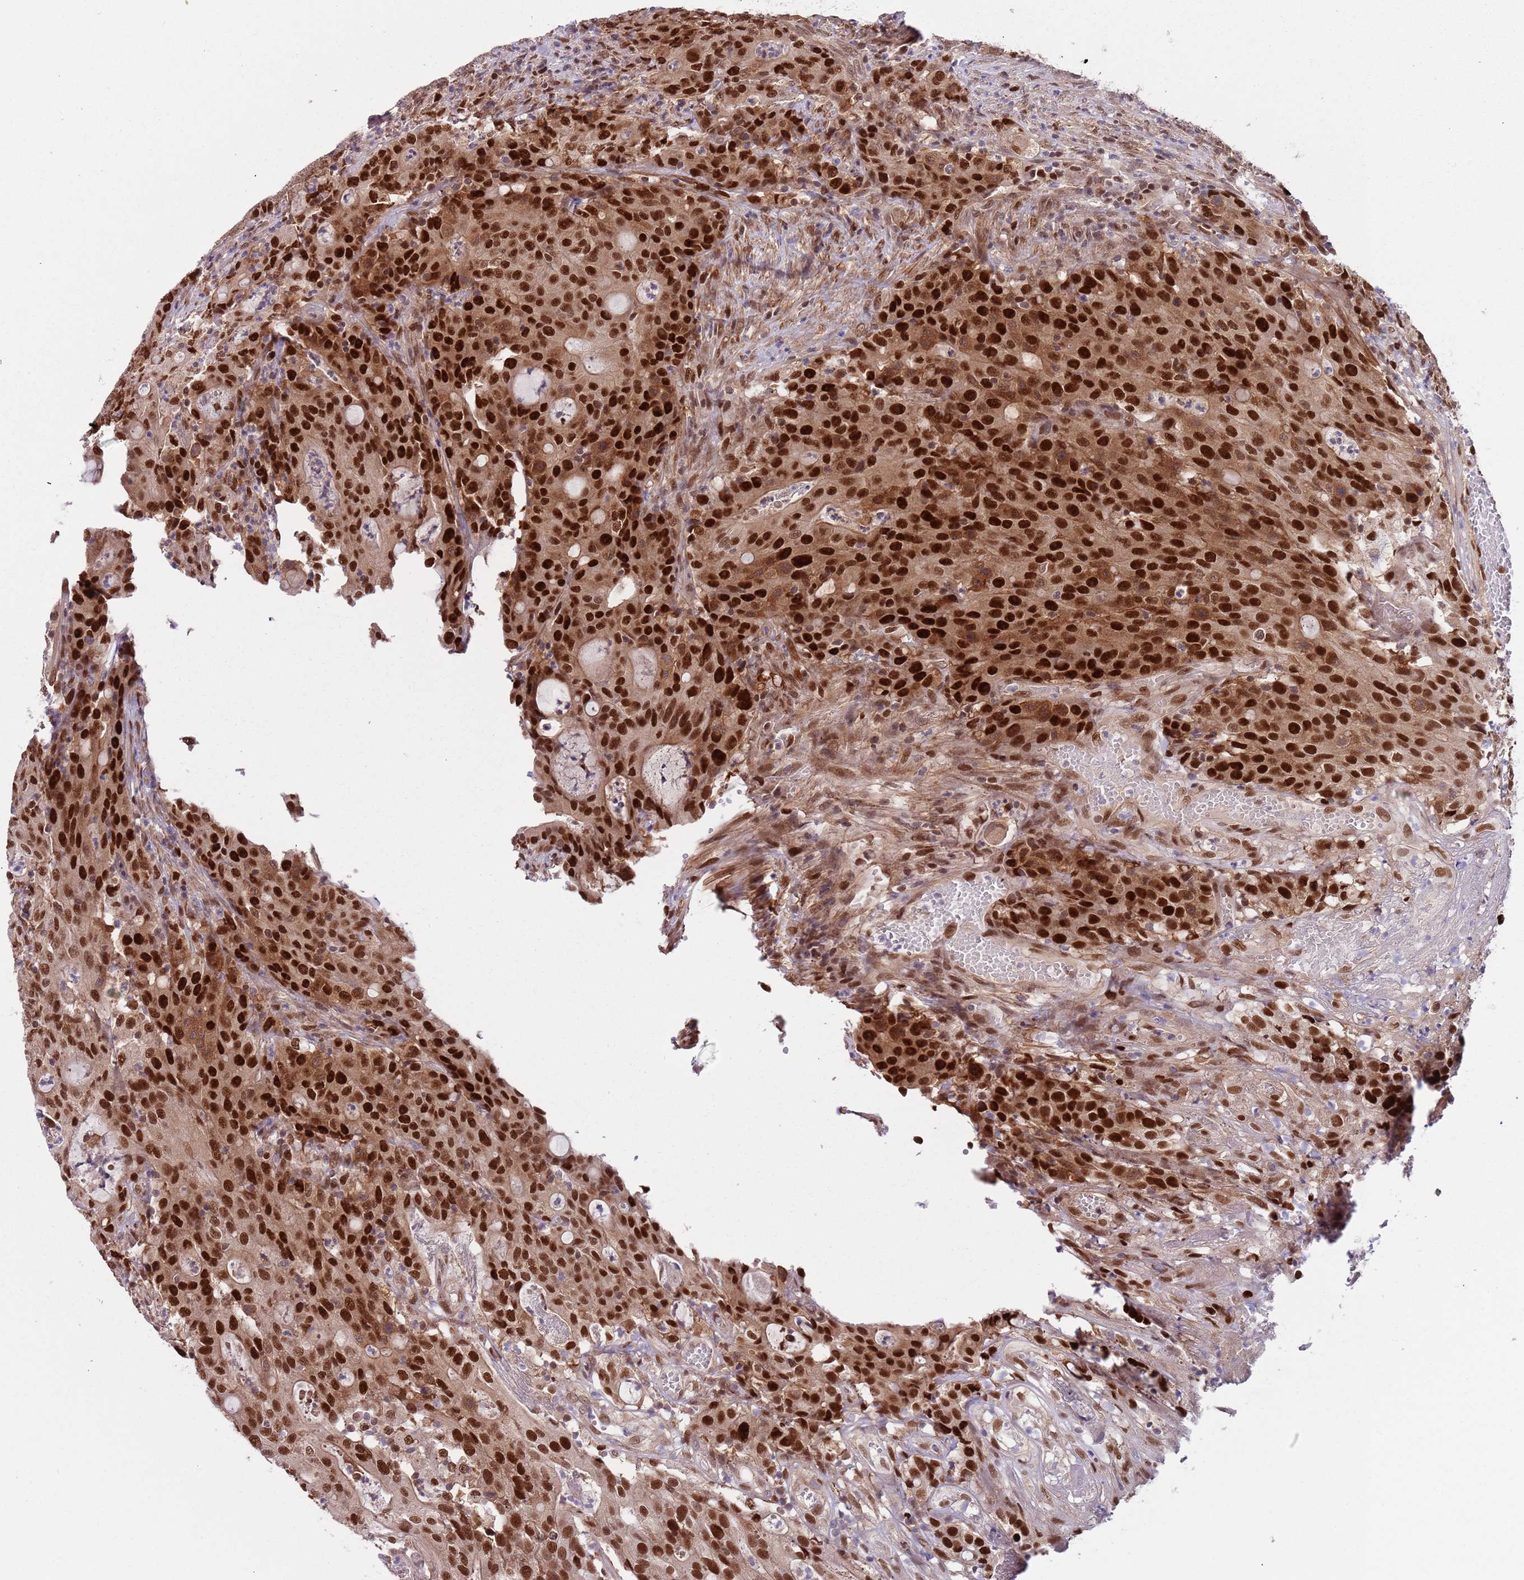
{"staining": {"intensity": "strong", "quantity": ">75%", "location": "nuclear"}, "tissue": "colorectal cancer", "cell_type": "Tumor cells", "image_type": "cancer", "snomed": [{"axis": "morphology", "description": "Adenocarcinoma, NOS"}, {"axis": "topography", "description": "Colon"}], "caption": "Colorectal cancer (adenocarcinoma) stained with DAB immunohistochemistry reveals high levels of strong nuclear expression in about >75% of tumor cells.", "gene": "RMND5B", "patient": {"sex": "male", "age": 83}}